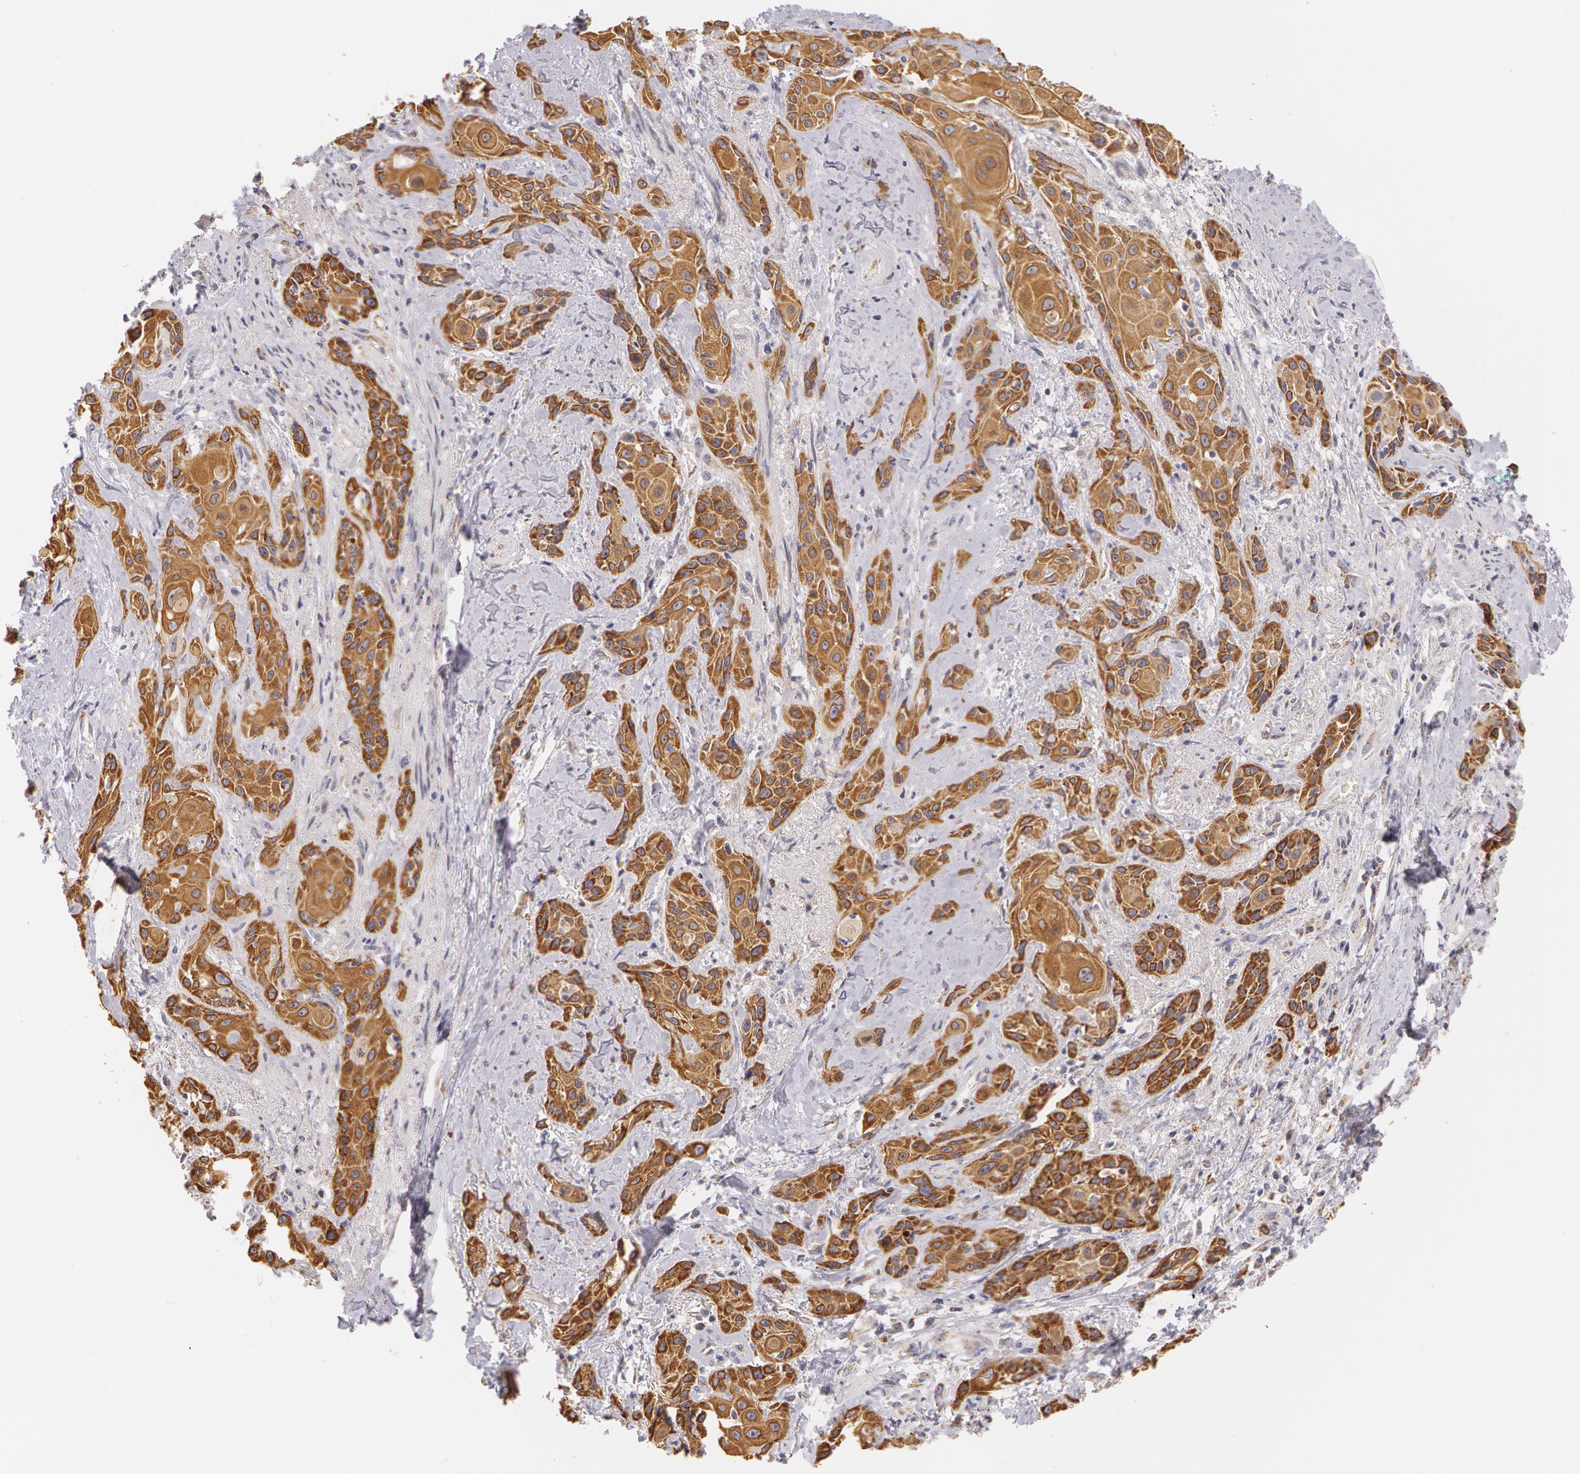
{"staining": {"intensity": "moderate", "quantity": ">75%", "location": "cytoplasmic/membranous"}, "tissue": "skin cancer", "cell_type": "Tumor cells", "image_type": "cancer", "snomed": [{"axis": "morphology", "description": "Squamous cell carcinoma, NOS"}, {"axis": "topography", "description": "Skin"}, {"axis": "topography", "description": "Anal"}], "caption": "Immunohistochemistry (DAB) staining of human skin squamous cell carcinoma shows moderate cytoplasmic/membranous protein positivity in approximately >75% of tumor cells.", "gene": "KRT18", "patient": {"sex": "male", "age": 64}}